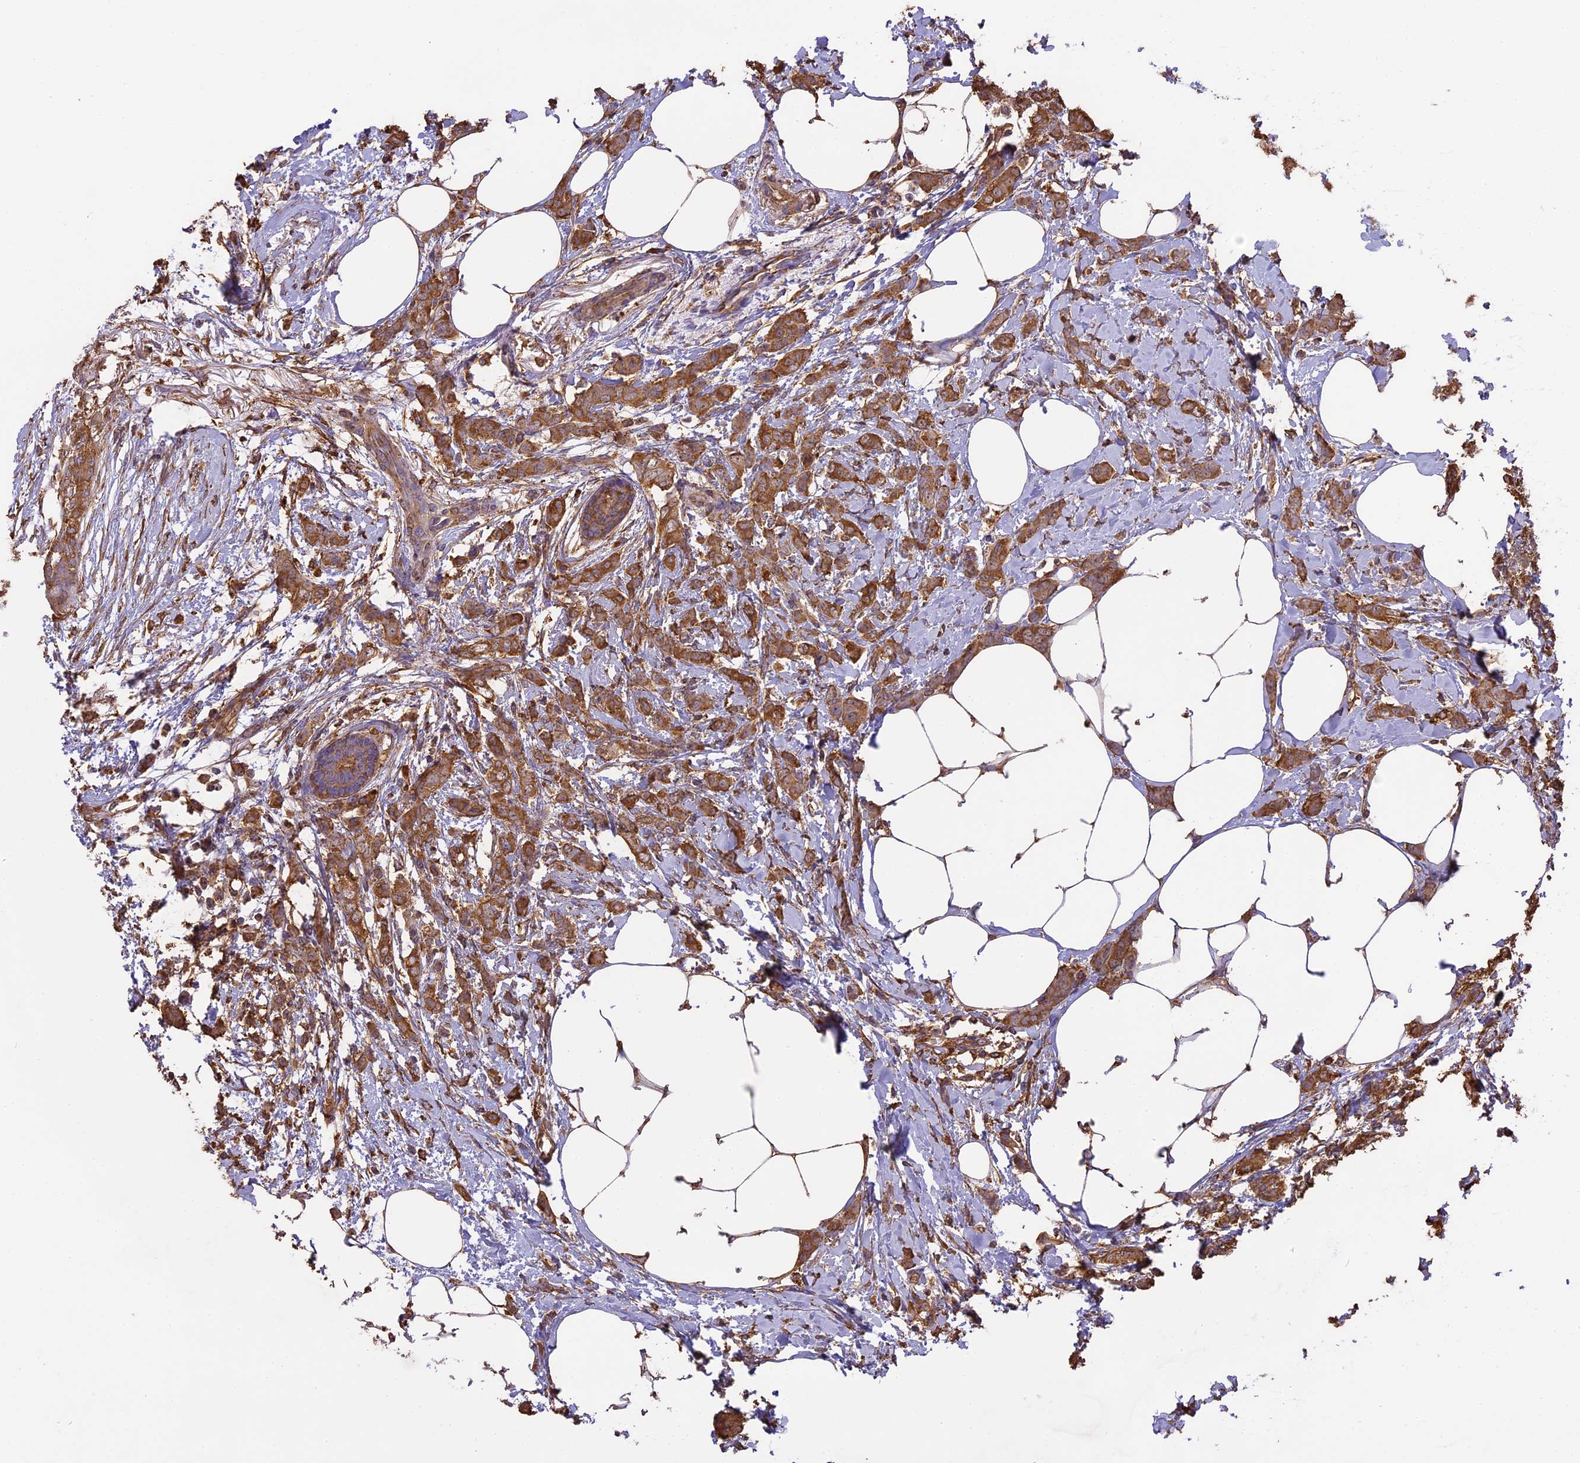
{"staining": {"intensity": "moderate", "quantity": ">75%", "location": "cytoplasmic/membranous"}, "tissue": "breast cancer", "cell_type": "Tumor cells", "image_type": "cancer", "snomed": [{"axis": "morphology", "description": "Duct carcinoma"}, {"axis": "topography", "description": "Breast"}], "caption": "A brown stain highlights moderate cytoplasmic/membranous staining of a protein in human breast infiltrating ductal carcinoma tumor cells.", "gene": "ARHGAP19", "patient": {"sex": "female", "age": 72}}